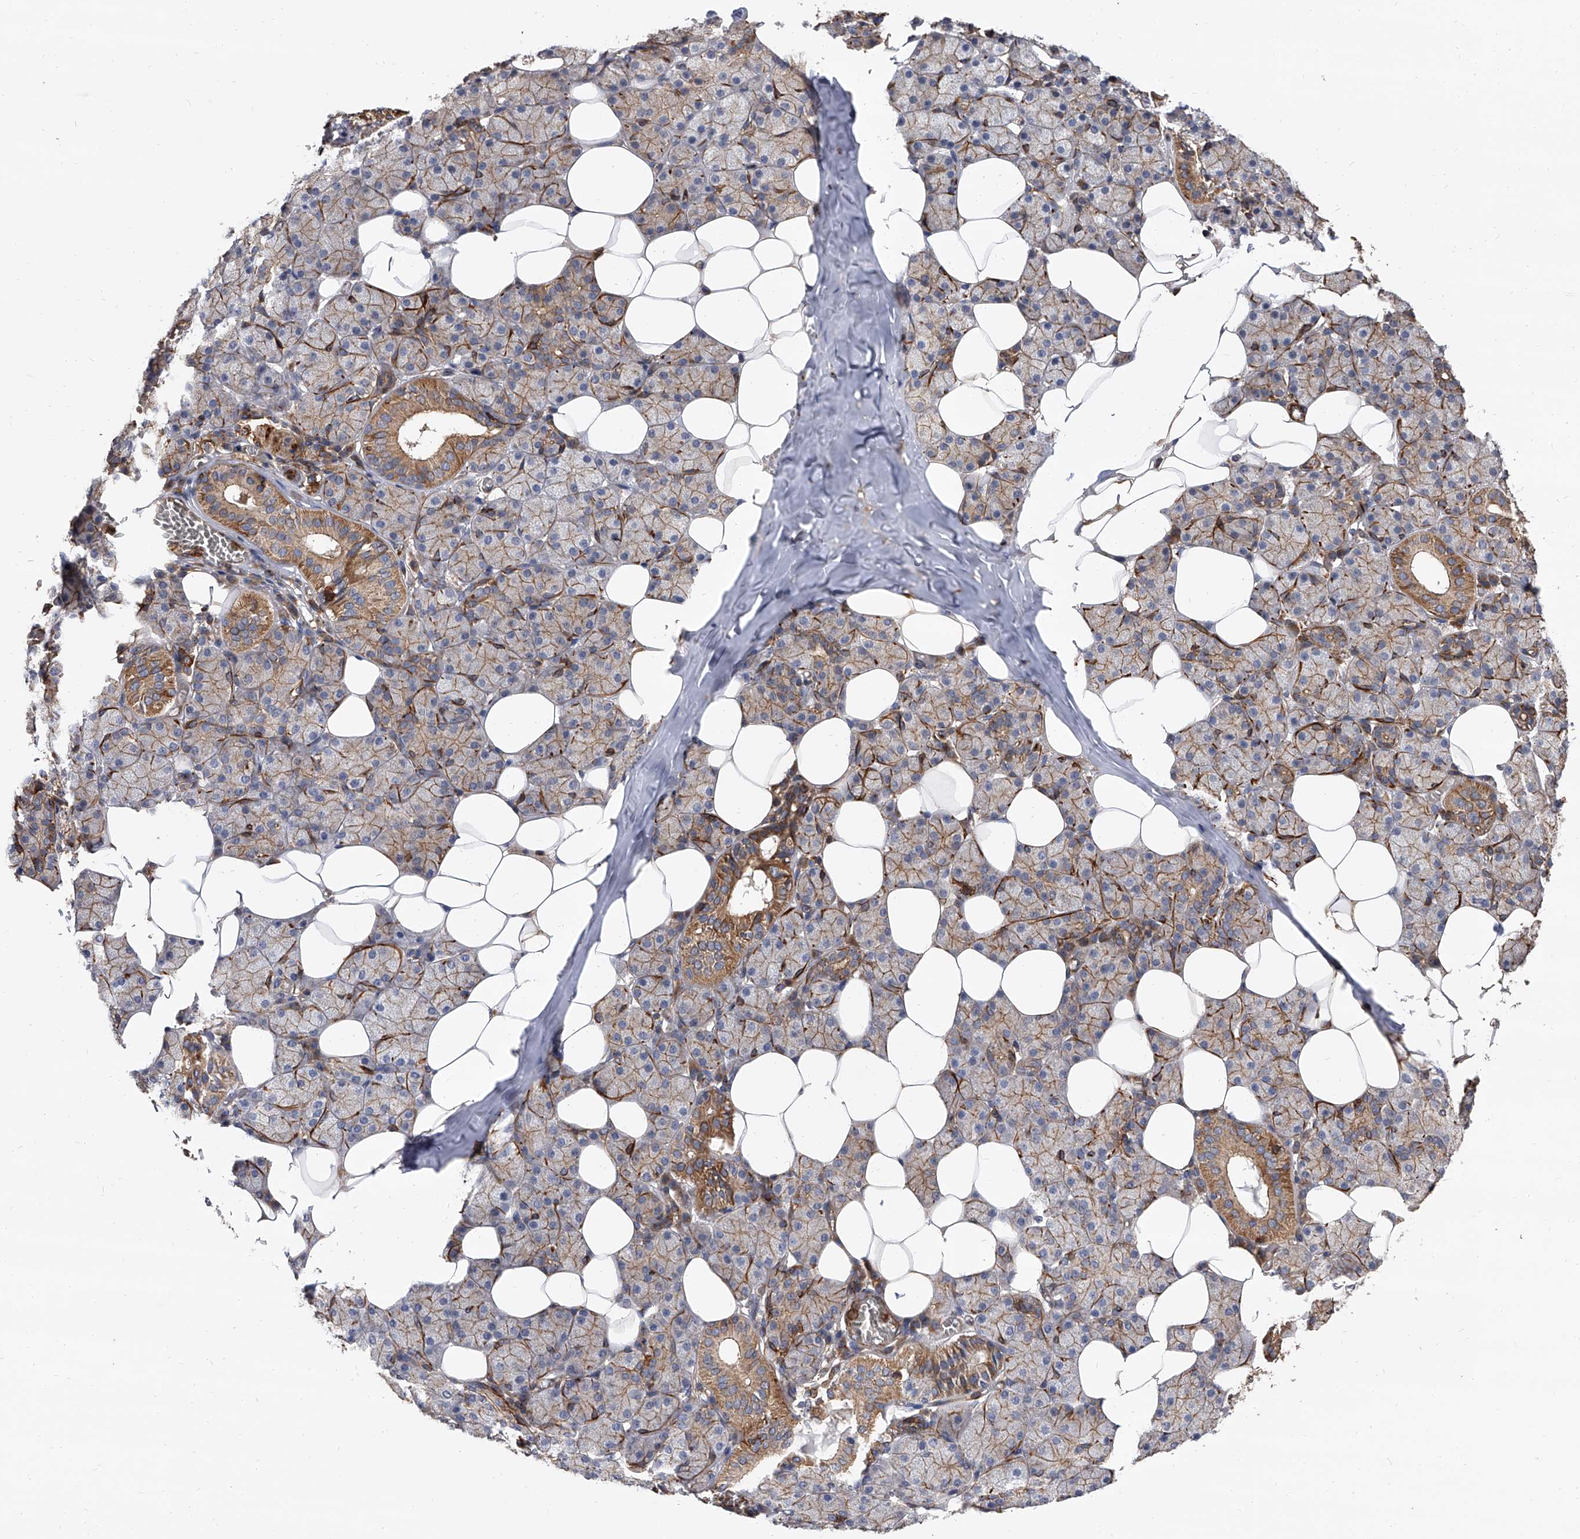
{"staining": {"intensity": "moderate", "quantity": "25%-75%", "location": "cytoplasmic/membranous"}, "tissue": "salivary gland", "cell_type": "Glandular cells", "image_type": "normal", "snomed": [{"axis": "morphology", "description": "Normal tissue, NOS"}, {"axis": "topography", "description": "Salivary gland"}], "caption": "Benign salivary gland exhibits moderate cytoplasmic/membranous positivity in approximately 25%-75% of glandular cells.", "gene": "PISD", "patient": {"sex": "female", "age": 33}}